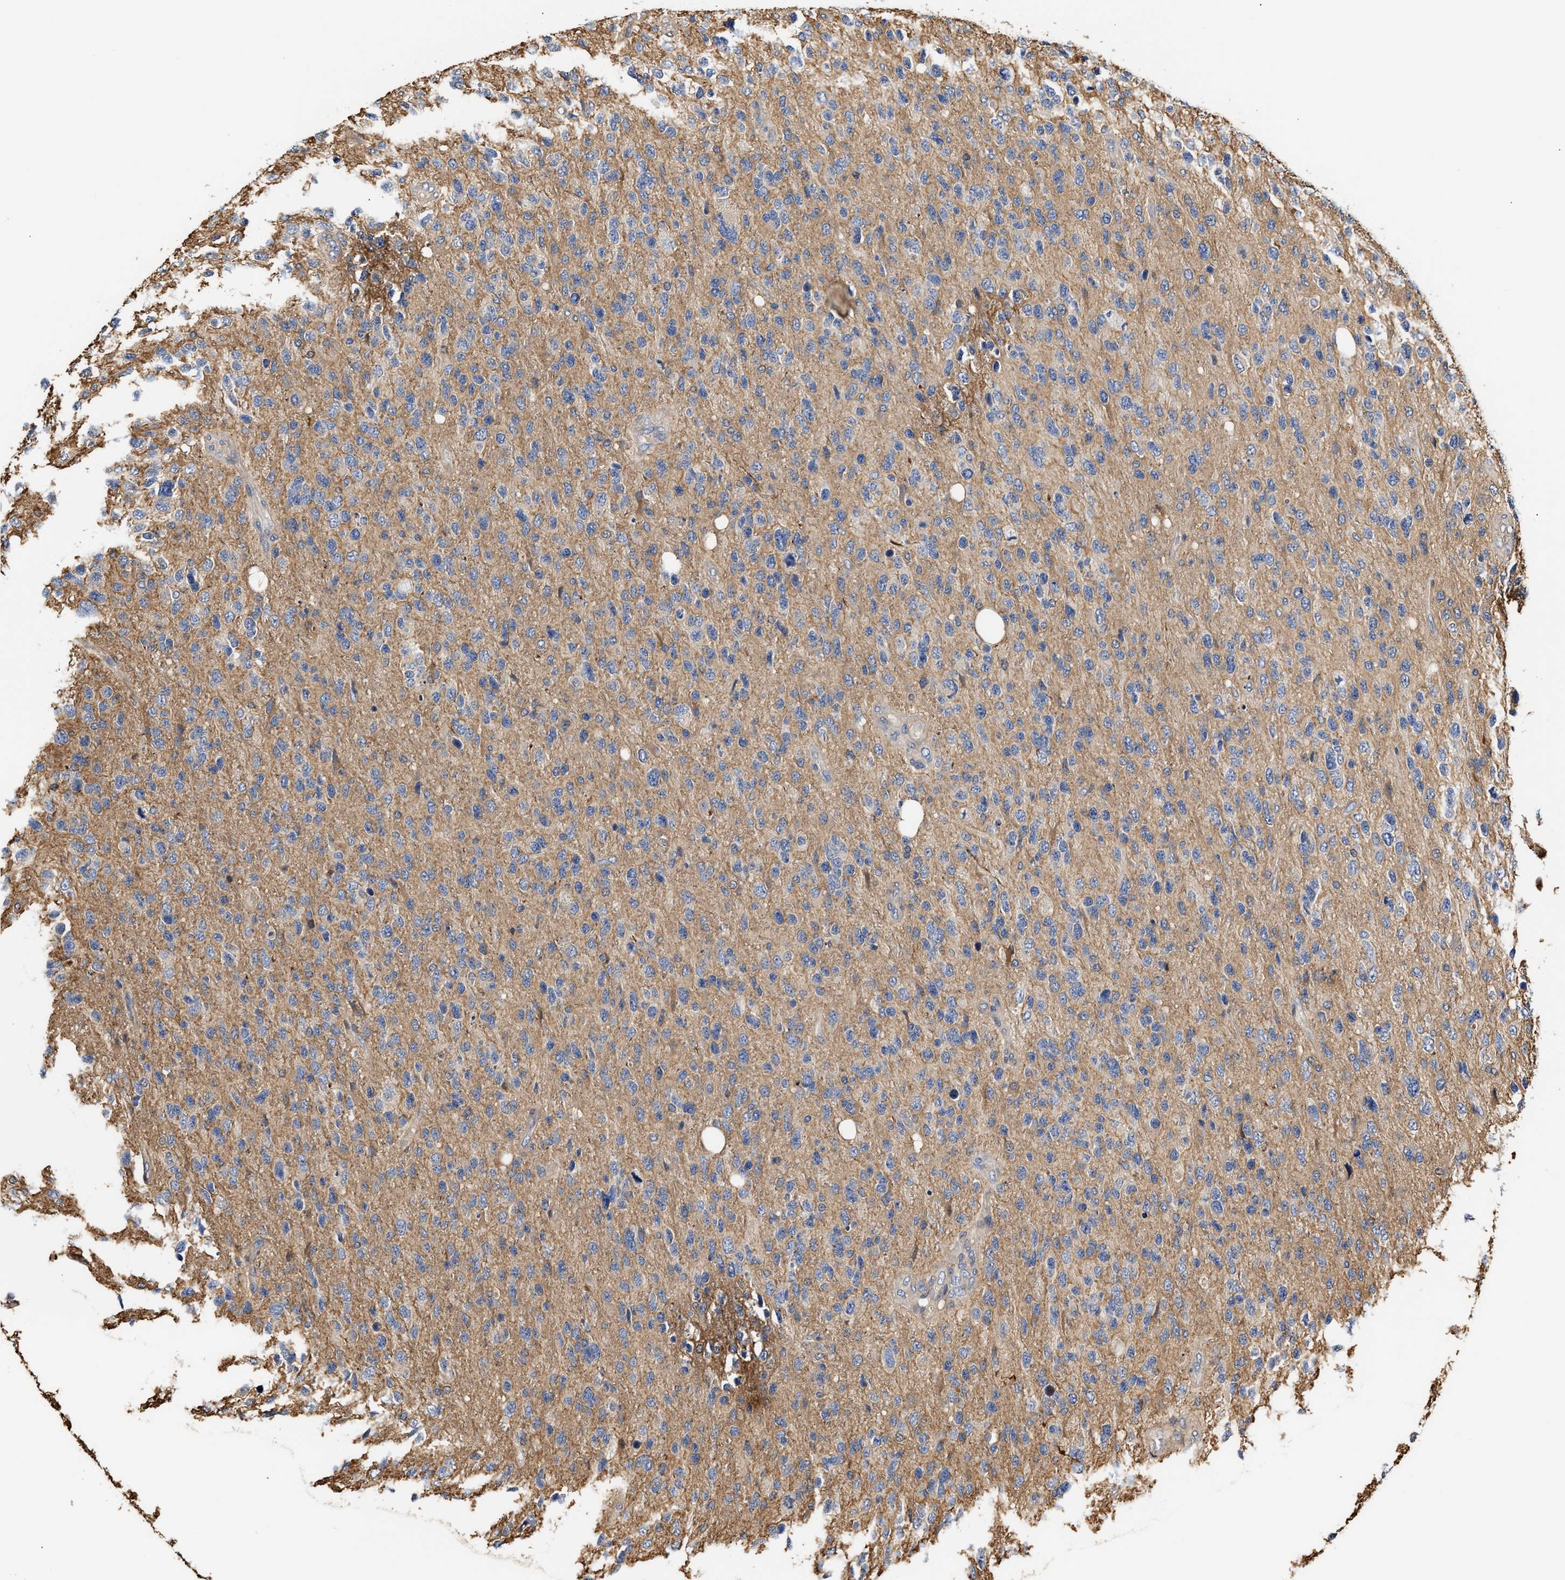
{"staining": {"intensity": "weak", "quantity": "<25%", "location": "cytoplasmic/membranous"}, "tissue": "glioma", "cell_type": "Tumor cells", "image_type": "cancer", "snomed": [{"axis": "morphology", "description": "Glioma, malignant, High grade"}, {"axis": "topography", "description": "Brain"}], "caption": "This is a photomicrograph of IHC staining of glioma, which shows no staining in tumor cells. (DAB (3,3'-diaminobenzidine) IHC visualized using brightfield microscopy, high magnification).", "gene": "CLIP2", "patient": {"sex": "female", "age": 58}}